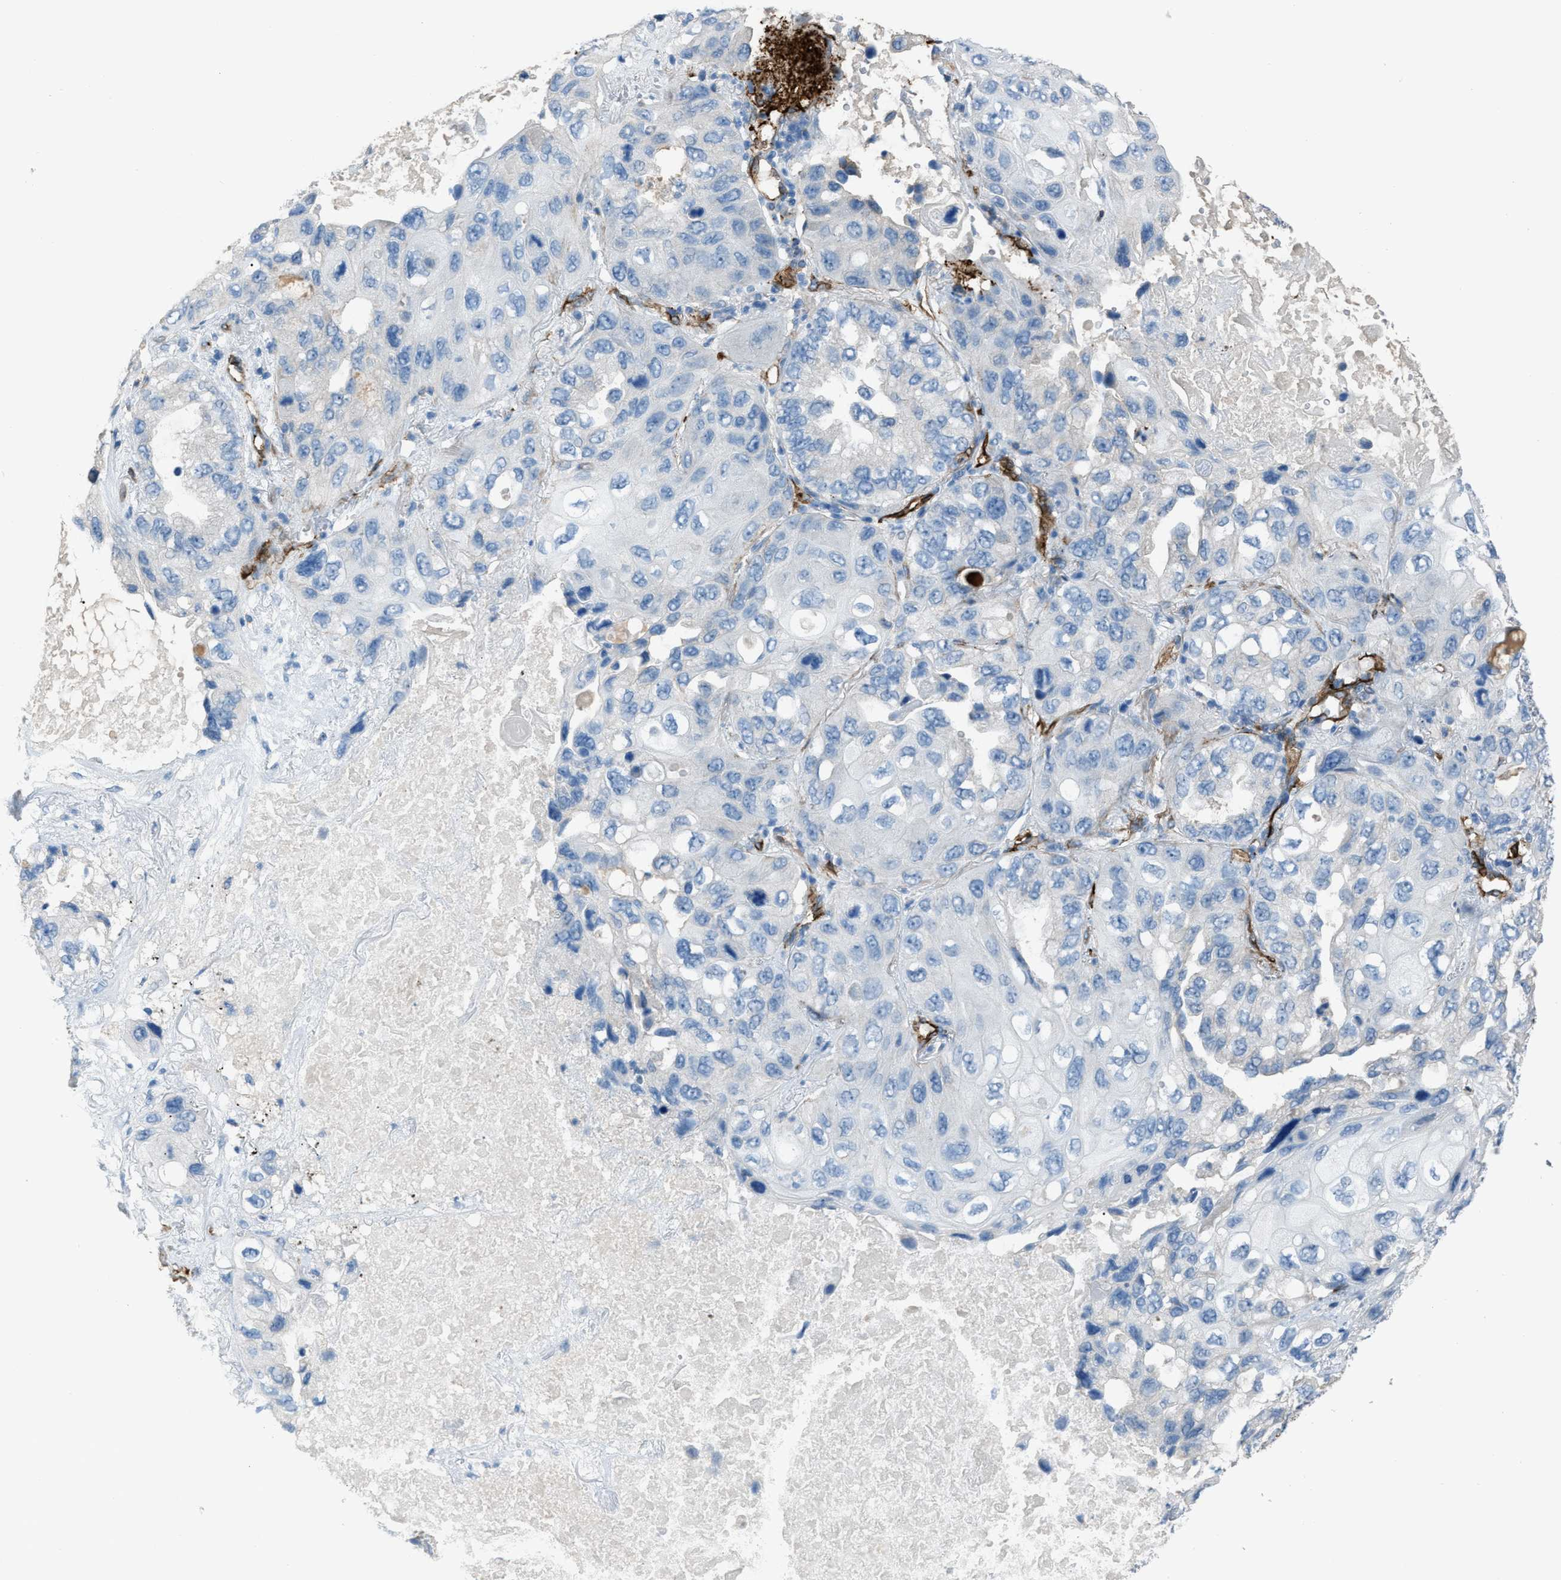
{"staining": {"intensity": "negative", "quantity": "none", "location": "none"}, "tissue": "lung cancer", "cell_type": "Tumor cells", "image_type": "cancer", "snomed": [{"axis": "morphology", "description": "Squamous cell carcinoma, NOS"}, {"axis": "topography", "description": "Lung"}], "caption": "High magnification brightfield microscopy of lung squamous cell carcinoma stained with DAB (brown) and counterstained with hematoxylin (blue): tumor cells show no significant positivity.", "gene": "SLC22A15", "patient": {"sex": "female", "age": 73}}